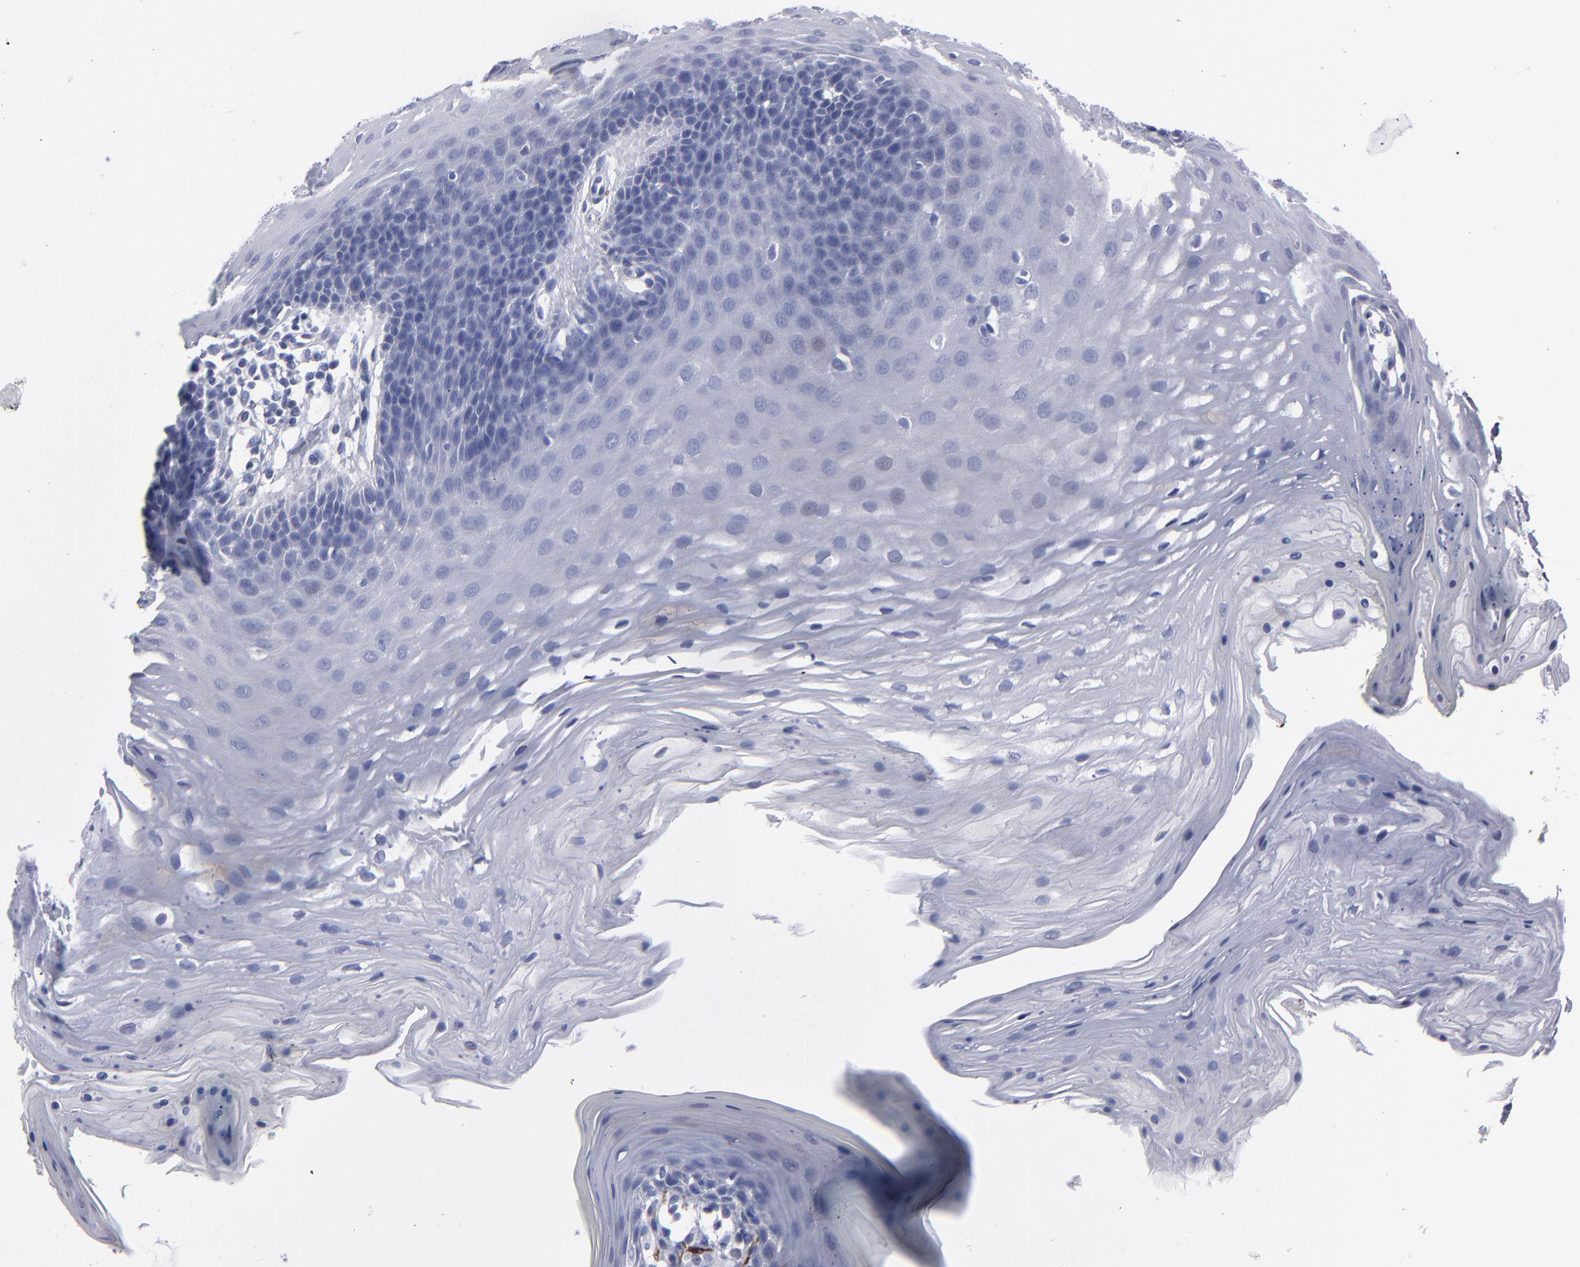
{"staining": {"intensity": "negative", "quantity": "none", "location": "none"}, "tissue": "oral mucosa", "cell_type": "Squamous epithelial cells", "image_type": "normal", "snomed": [{"axis": "morphology", "description": "Normal tissue, NOS"}, {"axis": "topography", "description": "Oral tissue"}], "caption": "This is an immunohistochemistry histopathology image of benign human oral mucosa. There is no staining in squamous epithelial cells.", "gene": "CADM3", "patient": {"sex": "male", "age": 62}}